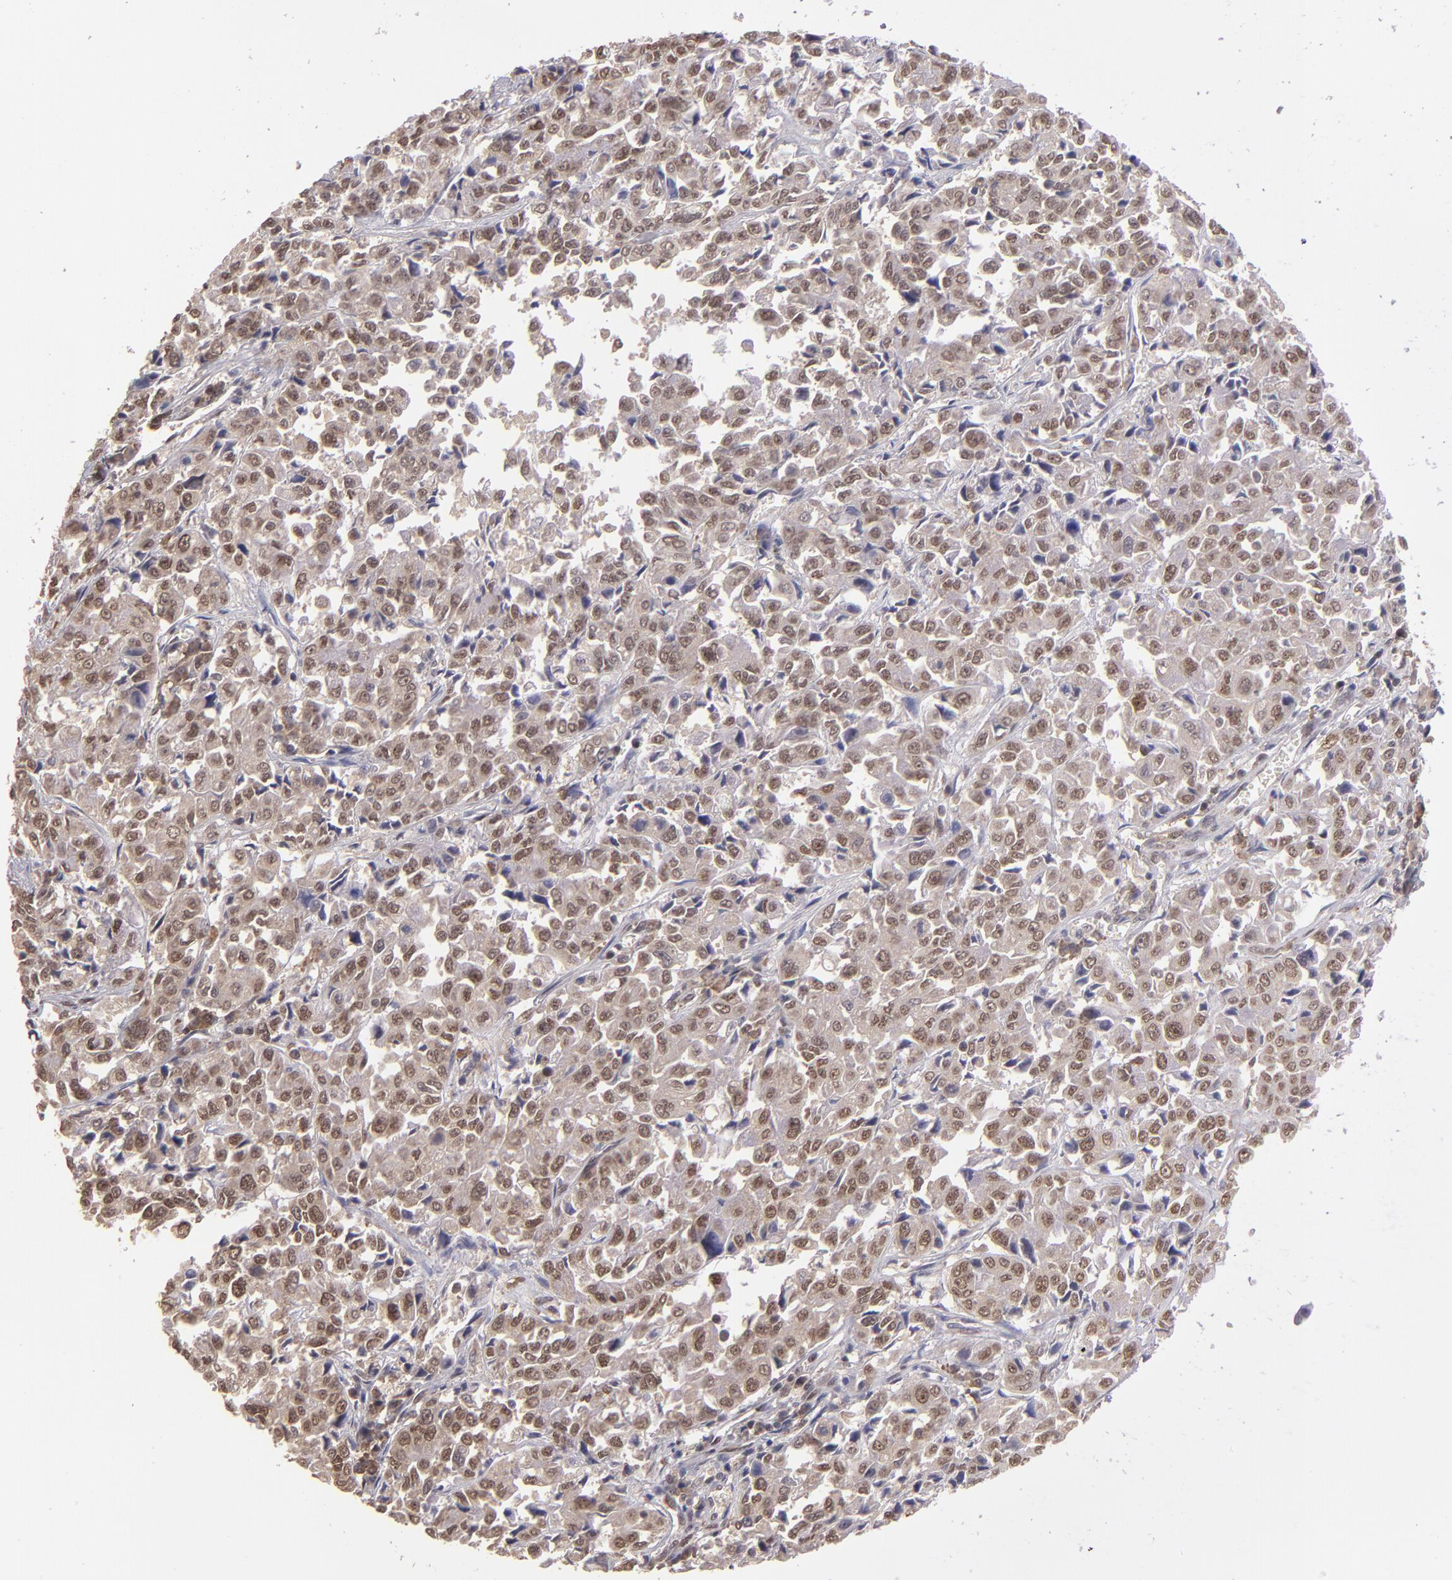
{"staining": {"intensity": "moderate", "quantity": ">75%", "location": "nuclear"}, "tissue": "pancreatic cancer", "cell_type": "Tumor cells", "image_type": "cancer", "snomed": [{"axis": "morphology", "description": "Adenocarcinoma, NOS"}, {"axis": "topography", "description": "Pancreas"}], "caption": "Immunohistochemical staining of human pancreatic adenocarcinoma shows moderate nuclear protein expression in approximately >75% of tumor cells. (brown staining indicates protein expression, while blue staining denotes nuclei).", "gene": "ABHD12B", "patient": {"sex": "female", "age": 52}}